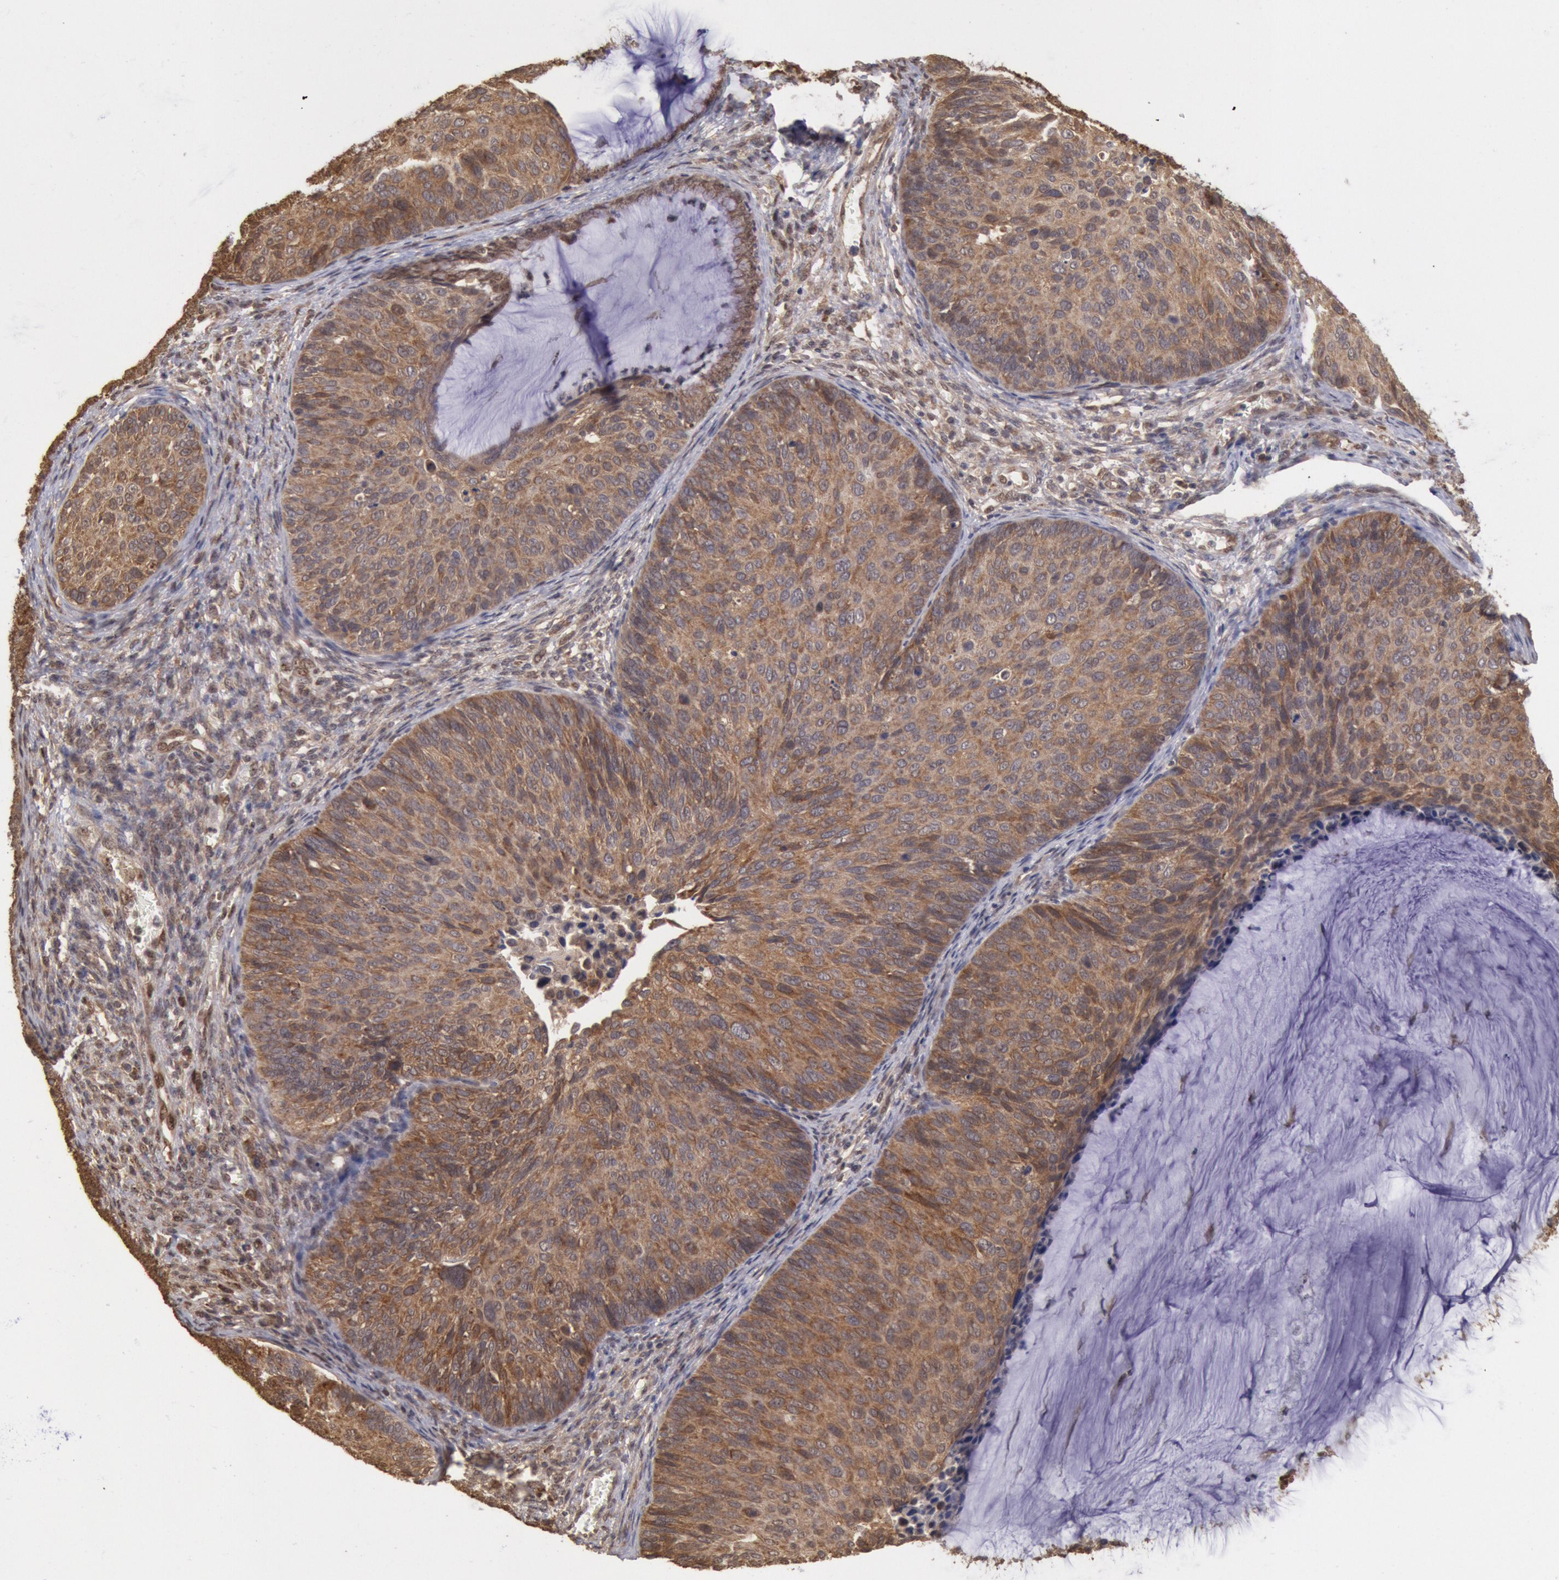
{"staining": {"intensity": "strong", "quantity": ">75%", "location": "cytoplasmic/membranous"}, "tissue": "cervical cancer", "cell_type": "Tumor cells", "image_type": "cancer", "snomed": [{"axis": "morphology", "description": "Squamous cell carcinoma, NOS"}, {"axis": "topography", "description": "Cervix"}], "caption": "About >75% of tumor cells in human cervical squamous cell carcinoma display strong cytoplasmic/membranous protein expression as visualized by brown immunohistochemical staining.", "gene": "STX17", "patient": {"sex": "female", "age": 36}}